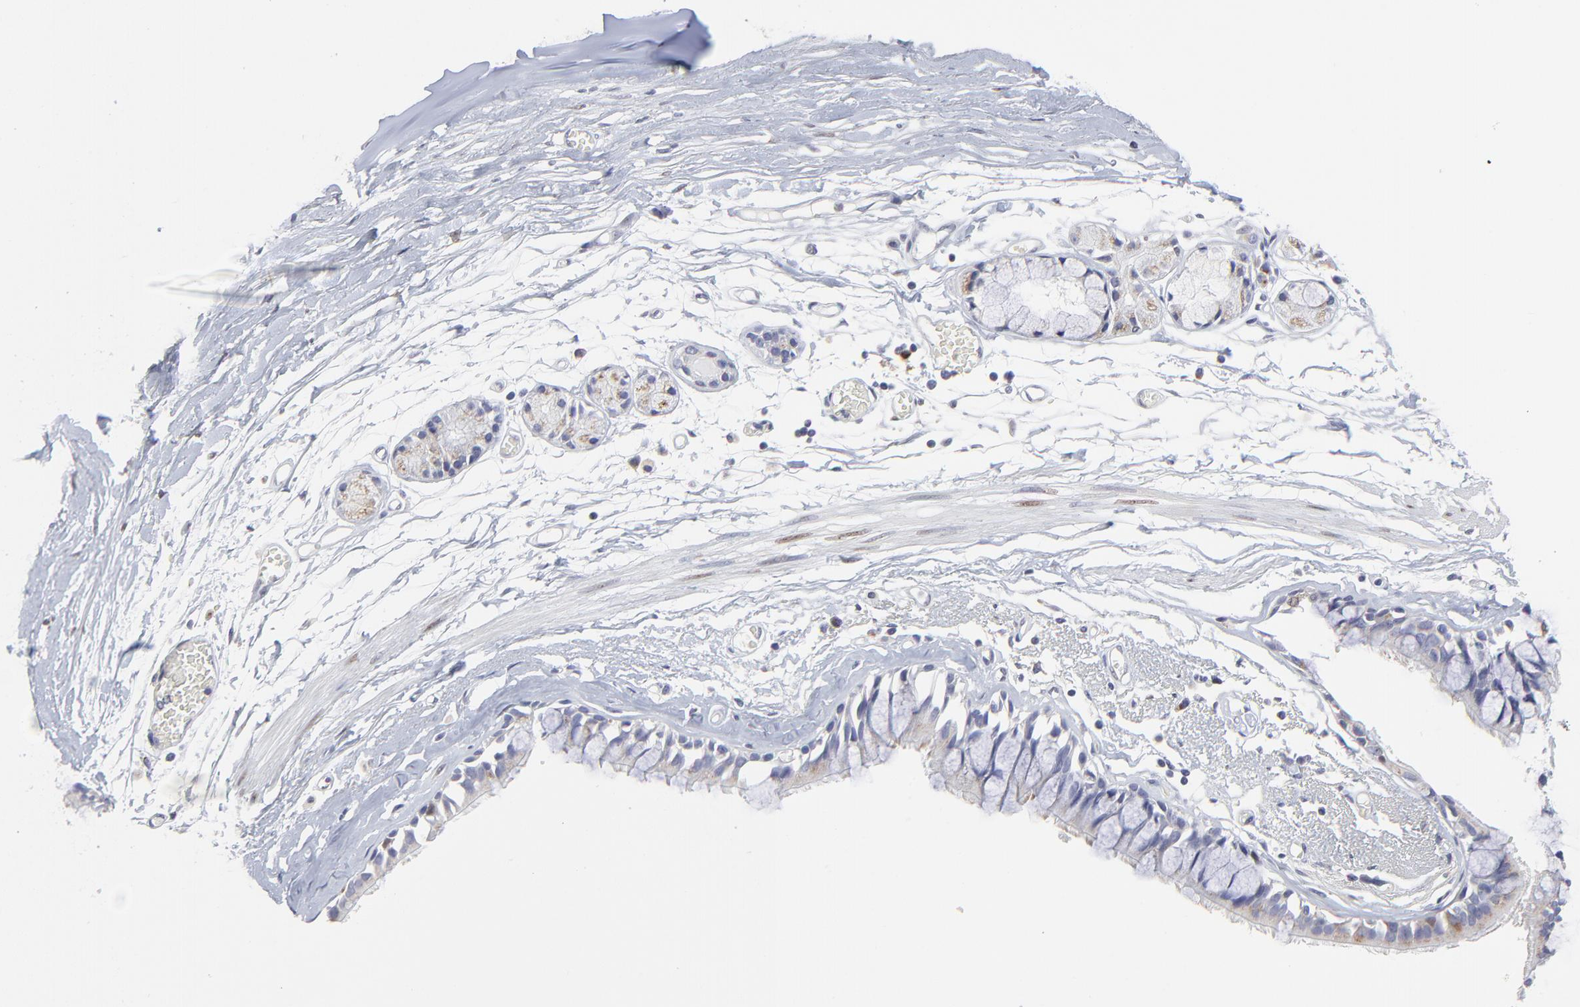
{"staining": {"intensity": "weak", "quantity": "<25%", "location": "cytoplasmic/membranous"}, "tissue": "bronchus", "cell_type": "Respiratory epithelial cells", "image_type": "normal", "snomed": [{"axis": "morphology", "description": "Normal tissue, NOS"}, {"axis": "topography", "description": "Bronchus"}, {"axis": "topography", "description": "Lung"}], "caption": "Bronchus stained for a protein using immunohistochemistry shows no staining respiratory epithelial cells.", "gene": "NCAPH", "patient": {"sex": "female", "age": 56}}